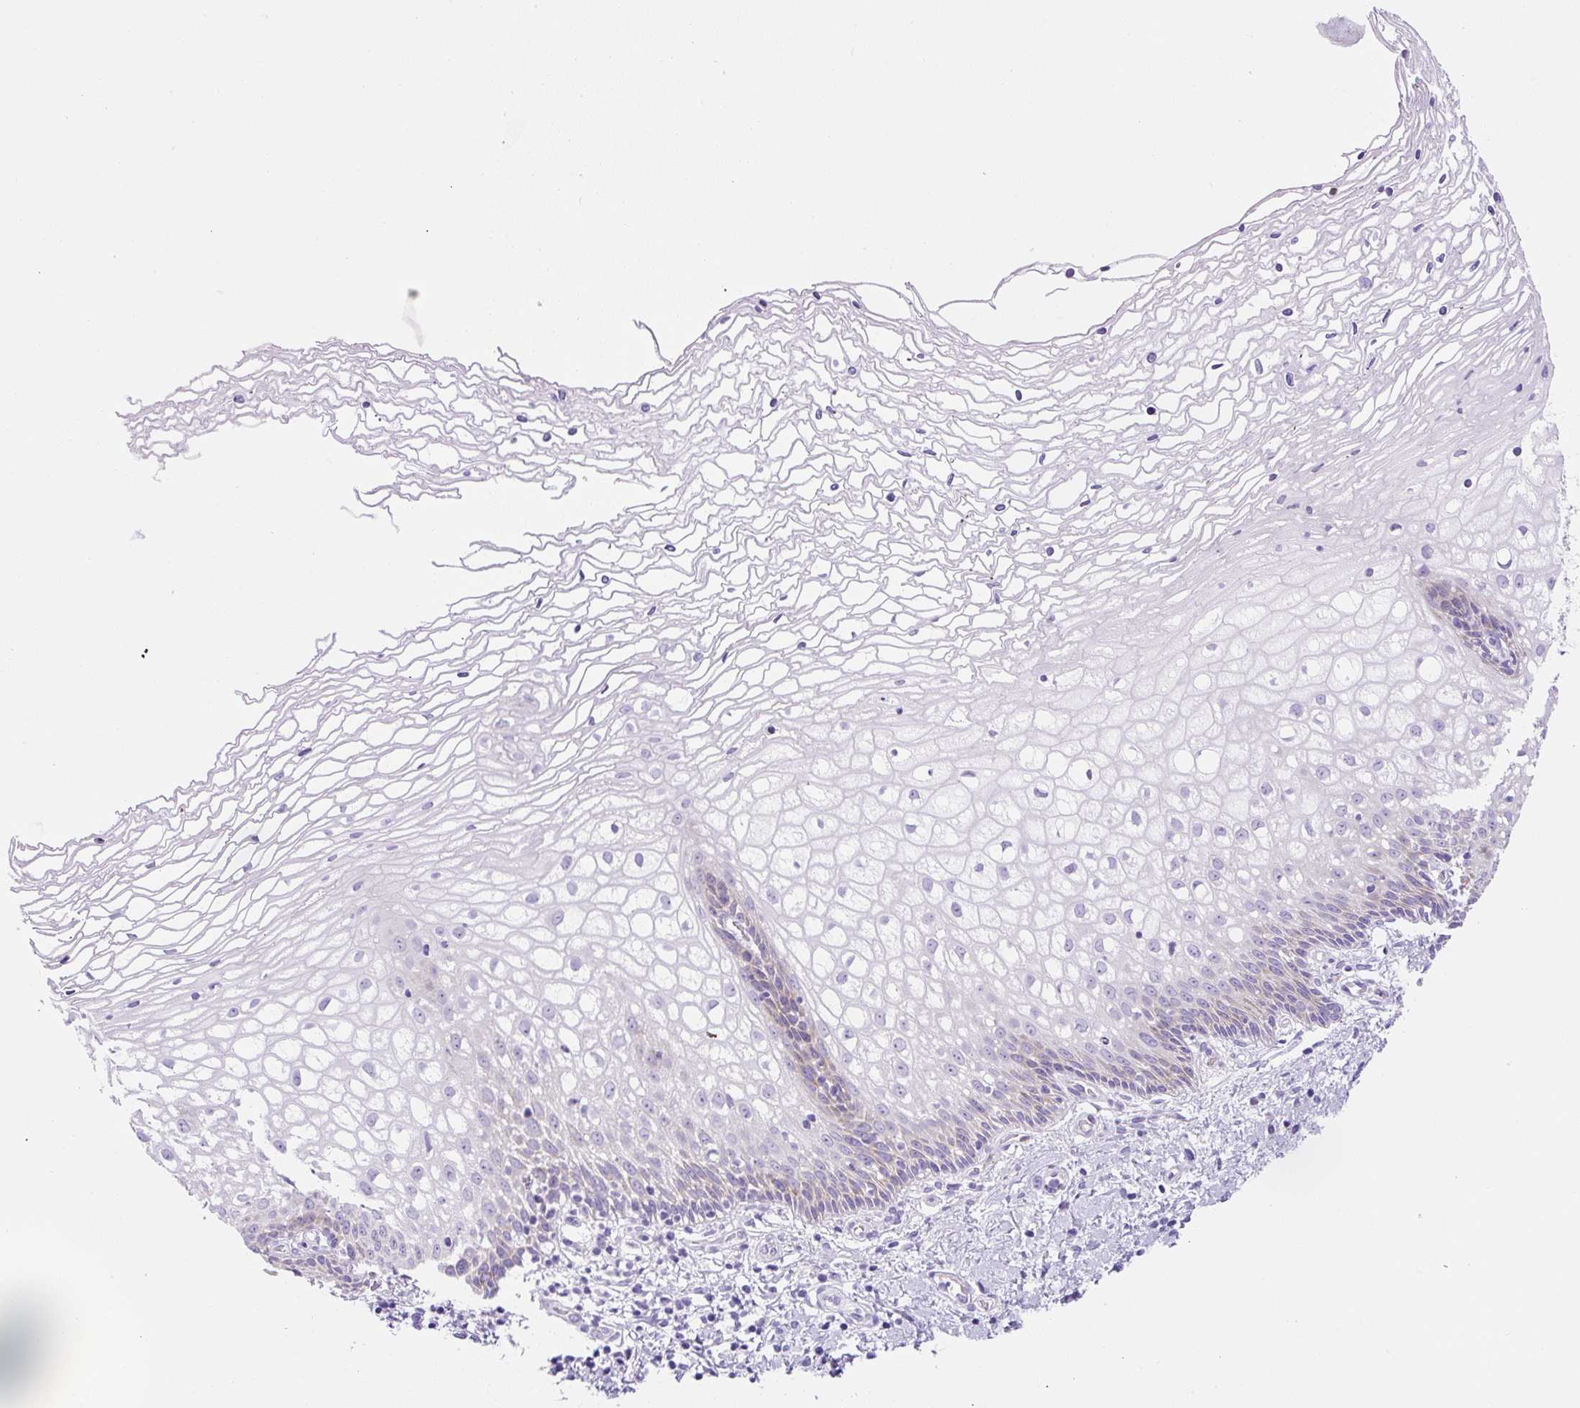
{"staining": {"intensity": "negative", "quantity": "none", "location": "none"}, "tissue": "cervix", "cell_type": "Glandular cells", "image_type": "normal", "snomed": [{"axis": "morphology", "description": "Normal tissue, NOS"}, {"axis": "topography", "description": "Cervix"}], "caption": "Glandular cells are negative for protein expression in benign human cervix. Brightfield microscopy of immunohistochemistry stained with DAB (3,3'-diaminobenzidine) (brown) and hematoxylin (blue), captured at high magnification.", "gene": "ASB4", "patient": {"sex": "female", "age": 36}}